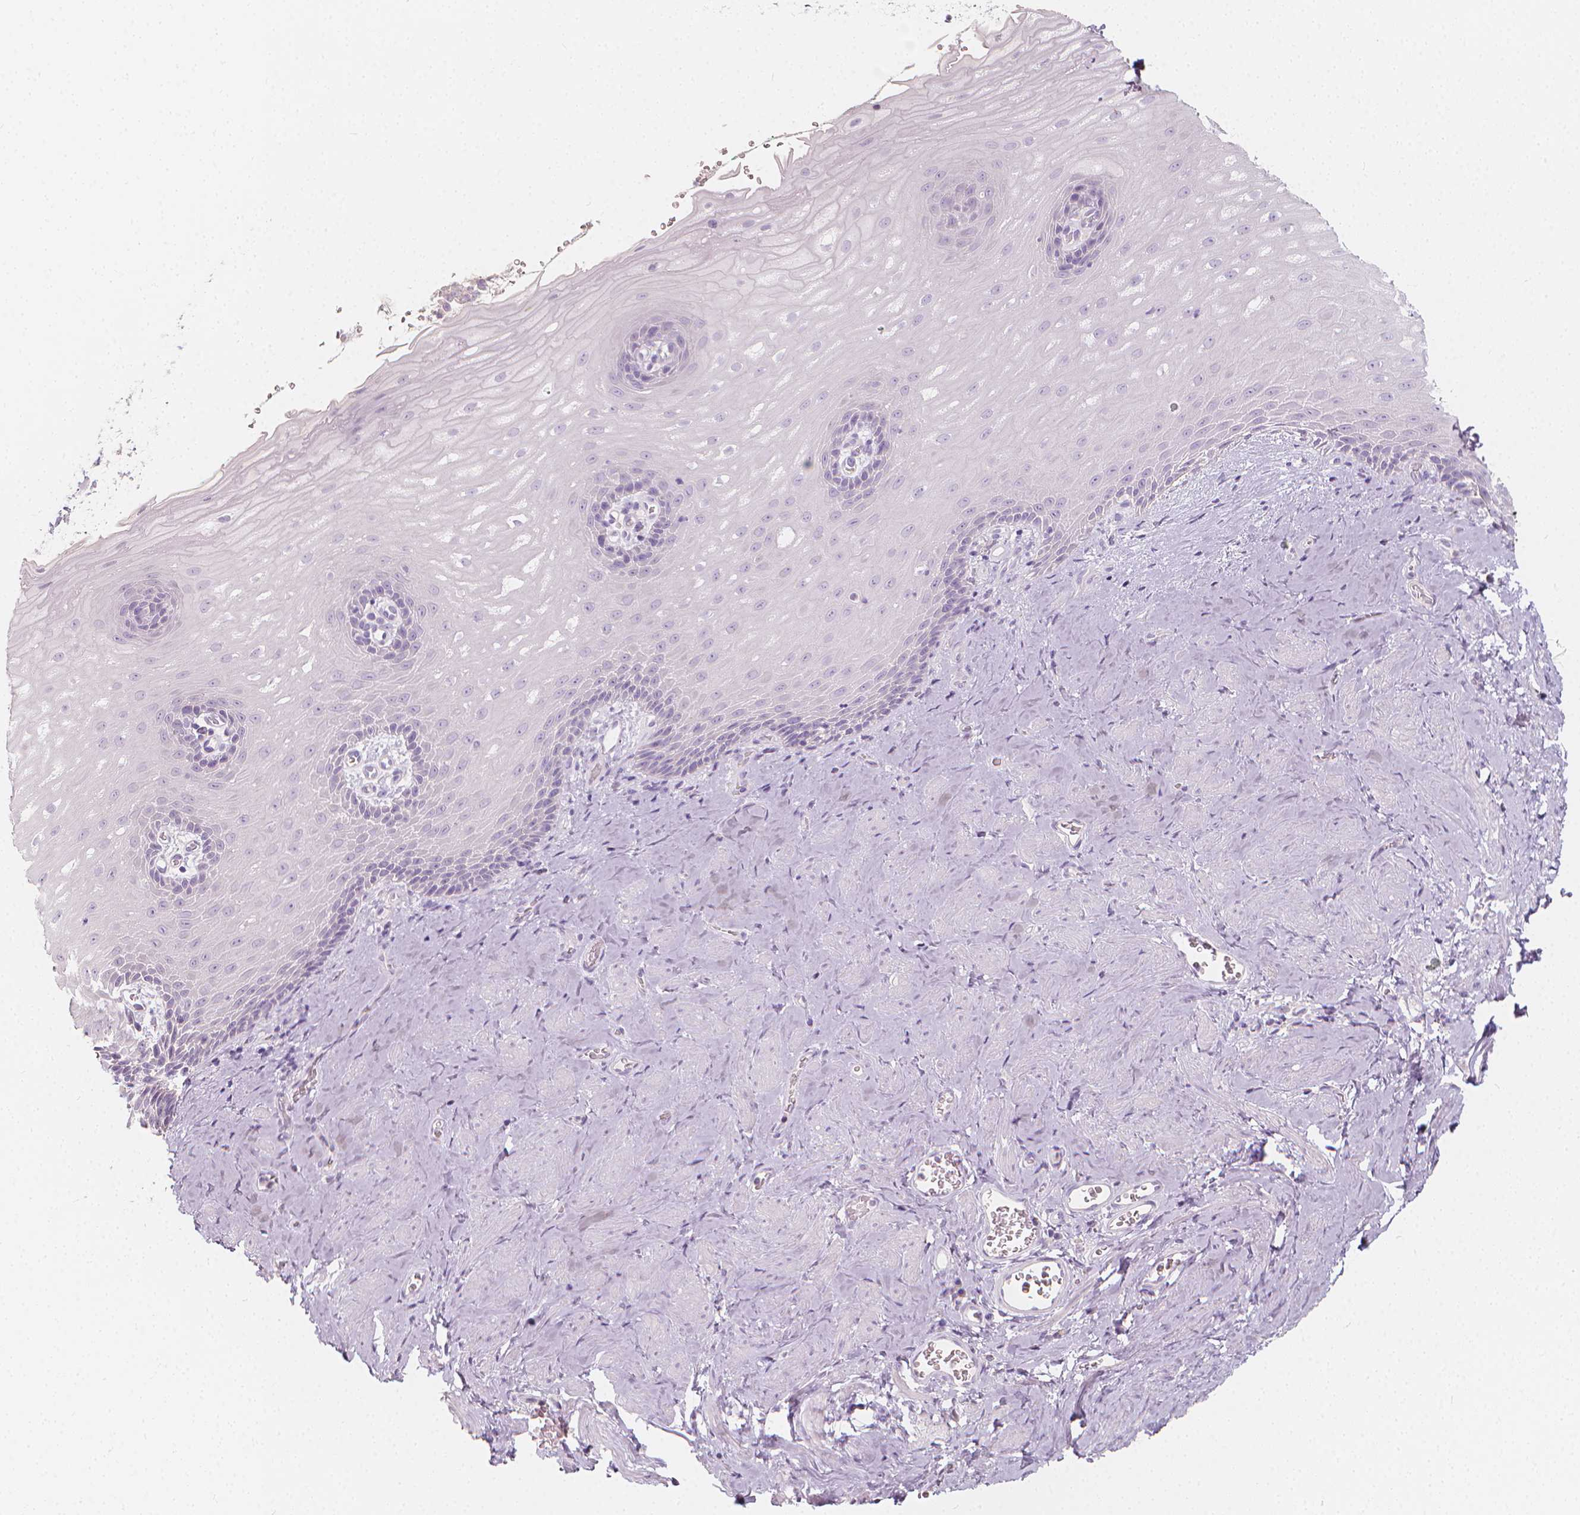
{"staining": {"intensity": "negative", "quantity": "none", "location": "none"}, "tissue": "esophagus", "cell_type": "Squamous epithelial cells", "image_type": "normal", "snomed": [{"axis": "morphology", "description": "Normal tissue, NOS"}, {"axis": "topography", "description": "Esophagus"}], "caption": "A photomicrograph of human esophagus is negative for staining in squamous epithelial cells. Brightfield microscopy of IHC stained with DAB (brown) and hematoxylin (blue), captured at high magnification.", "gene": "RBFOX1", "patient": {"sex": "male", "age": 64}}